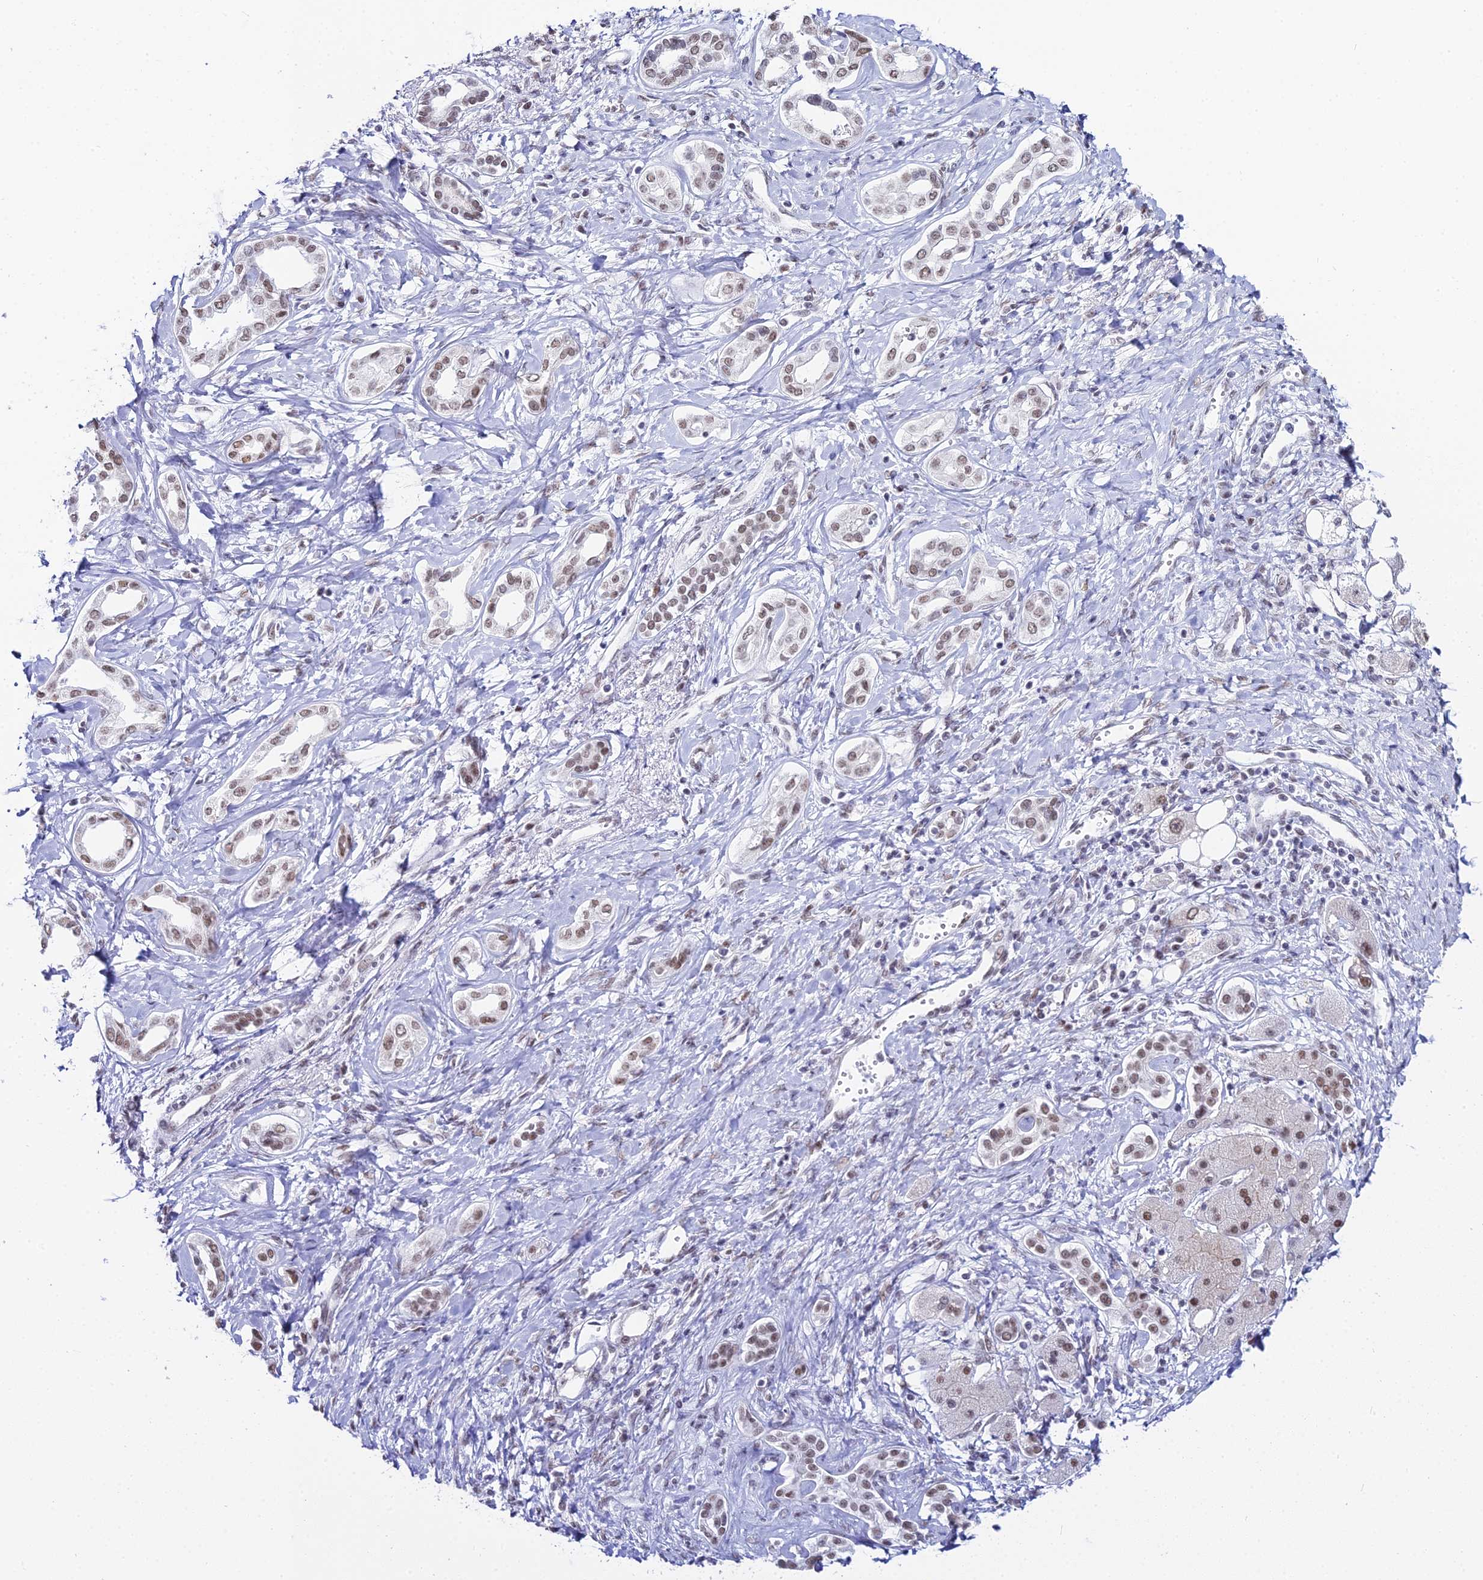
{"staining": {"intensity": "weak", "quantity": ">75%", "location": "nuclear"}, "tissue": "liver cancer", "cell_type": "Tumor cells", "image_type": "cancer", "snomed": [{"axis": "morphology", "description": "Cholangiocarcinoma"}, {"axis": "topography", "description": "Liver"}], "caption": "The photomicrograph exhibits staining of liver cancer (cholangiocarcinoma), revealing weak nuclear protein staining (brown color) within tumor cells.", "gene": "RBM12", "patient": {"sex": "female", "age": 77}}